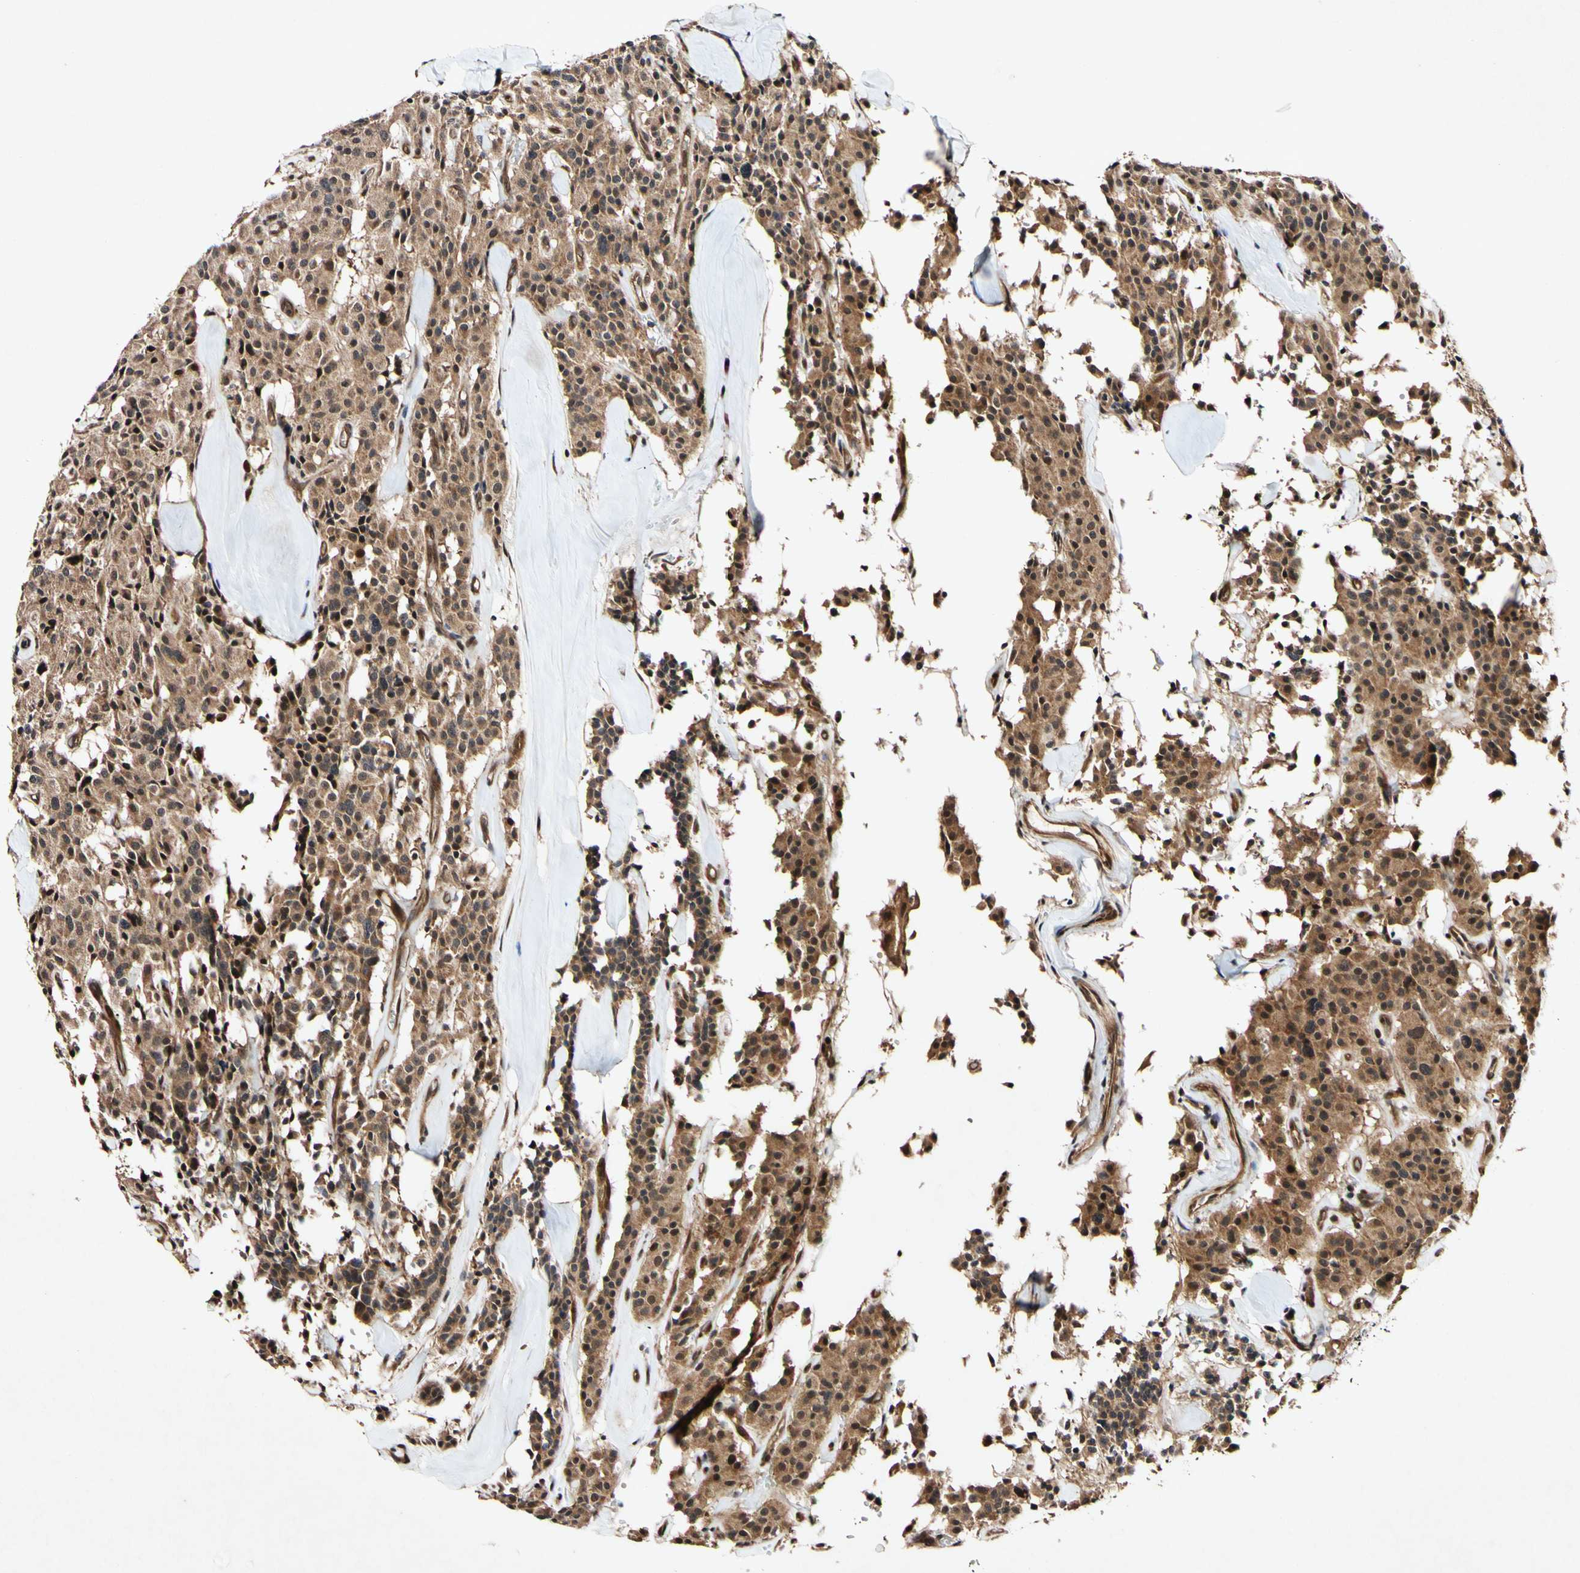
{"staining": {"intensity": "moderate", "quantity": ">75%", "location": "cytoplasmic/membranous,nuclear"}, "tissue": "carcinoid", "cell_type": "Tumor cells", "image_type": "cancer", "snomed": [{"axis": "morphology", "description": "Carcinoid, malignant, NOS"}, {"axis": "topography", "description": "Lung"}], "caption": "Approximately >75% of tumor cells in human malignant carcinoid show moderate cytoplasmic/membranous and nuclear protein positivity as visualized by brown immunohistochemical staining.", "gene": "CSNK1E", "patient": {"sex": "male", "age": 30}}